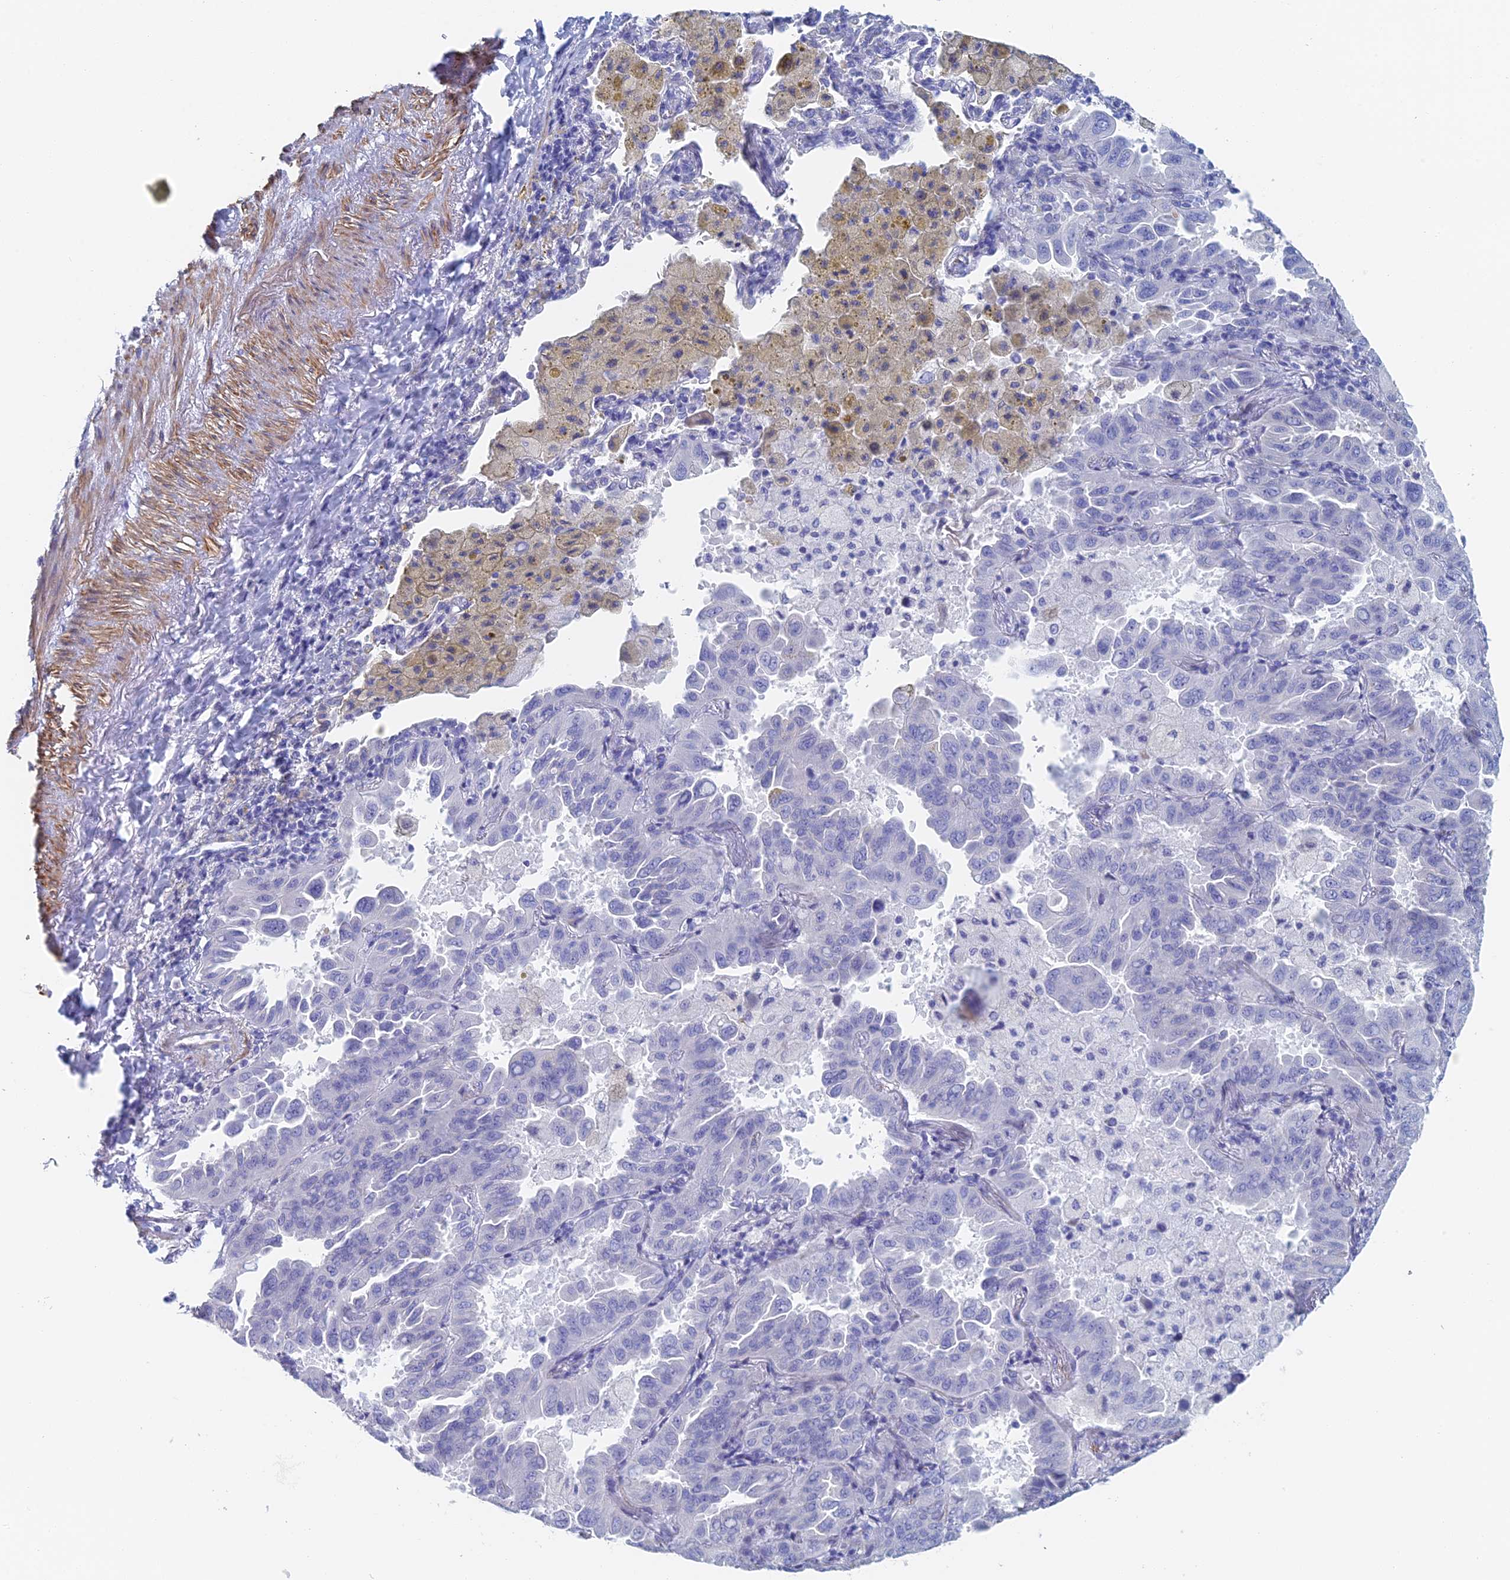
{"staining": {"intensity": "negative", "quantity": "none", "location": "none"}, "tissue": "lung cancer", "cell_type": "Tumor cells", "image_type": "cancer", "snomed": [{"axis": "morphology", "description": "Adenocarcinoma, NOS"}, {"axis": "topography", "description": "Lung"}], "caption": "IHC image of neoplastic tissue: lung adenocarcinoma stained with DAB (3,3'-diaminobenzidine) demonstrates no significant protein staining in tumor cells.", "gene": "KCNK18", "patient": {"sex": "male", "age": 64}}